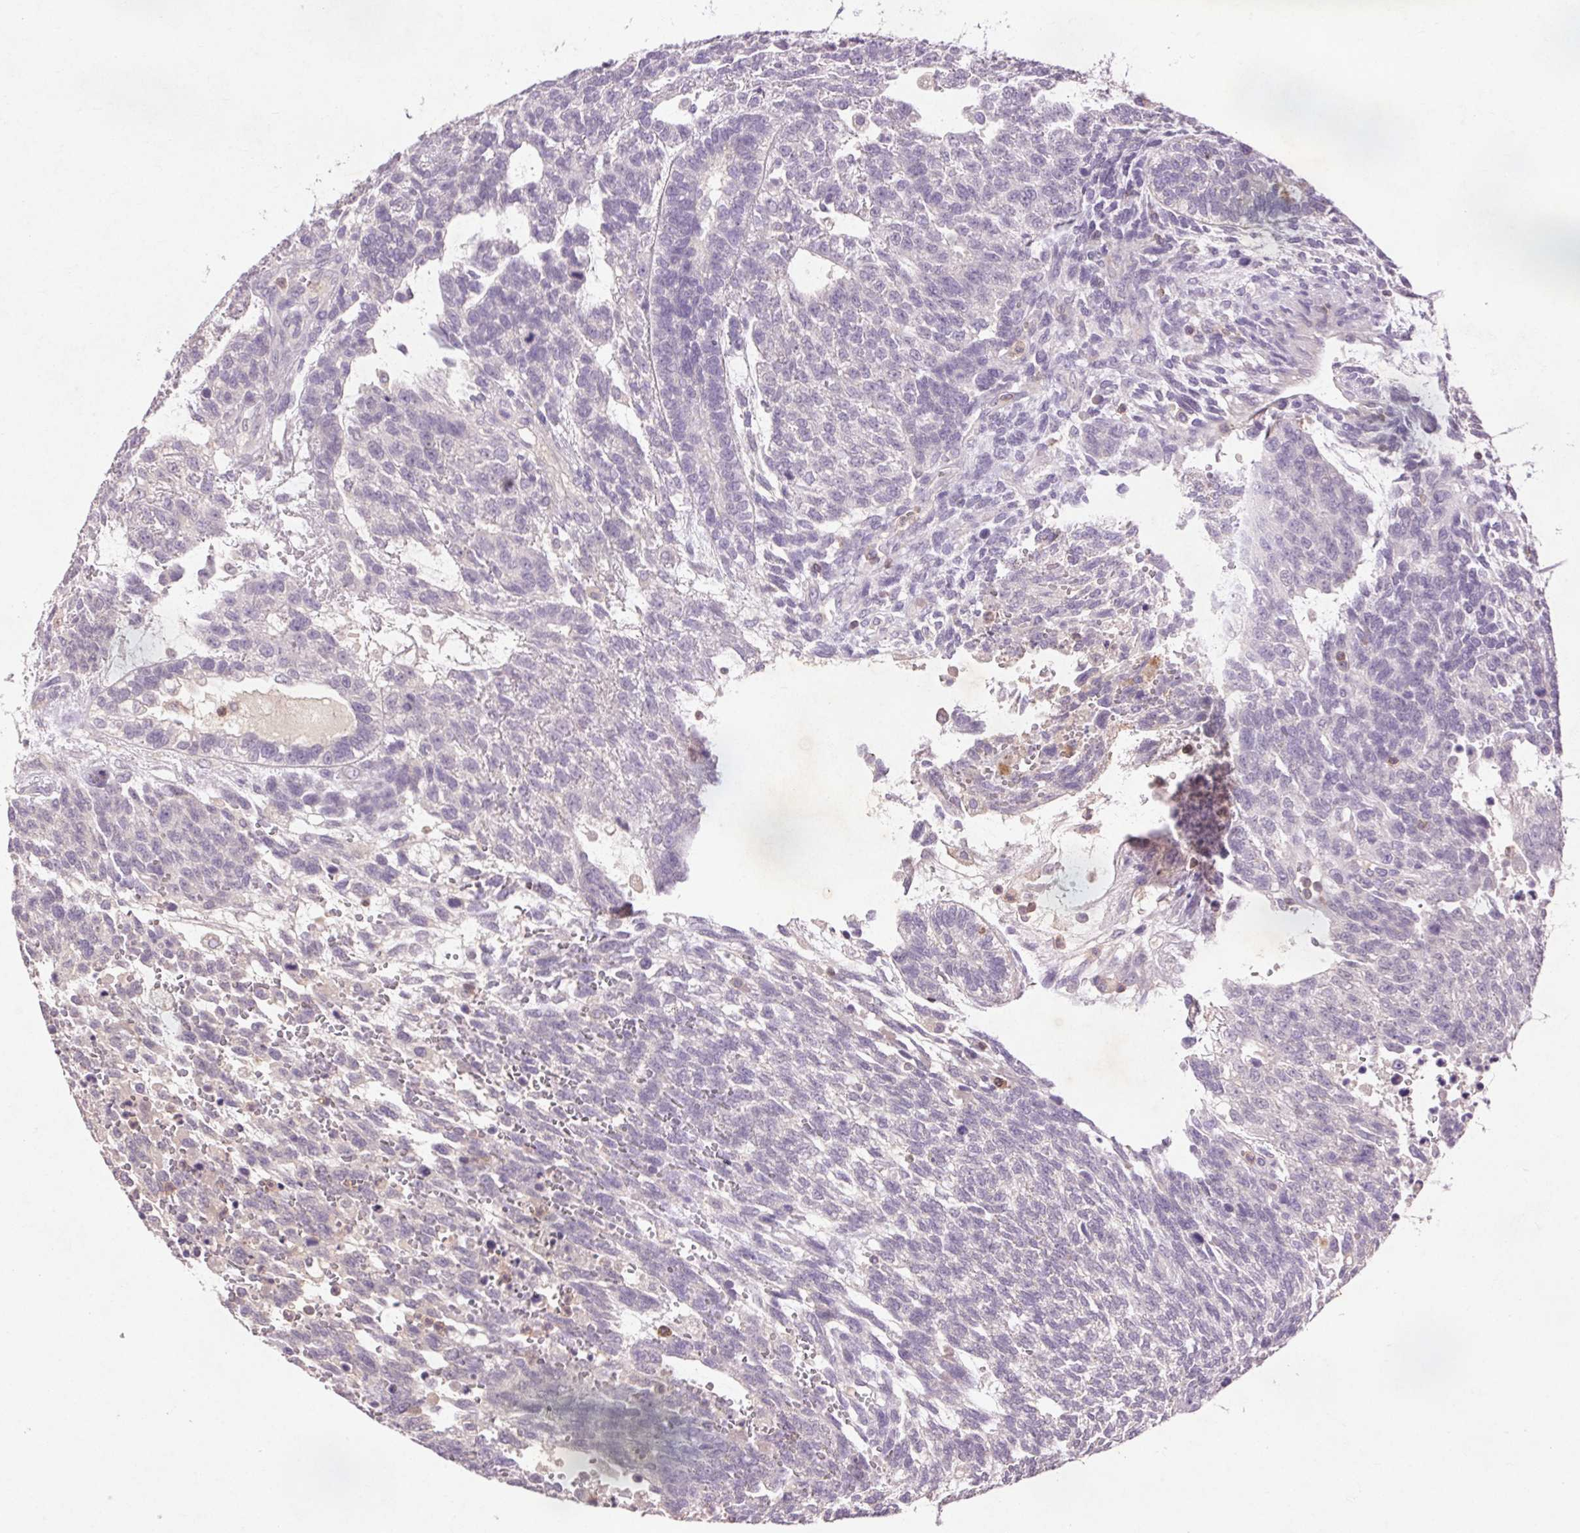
{"staining": {"intensity": "negative", "quantity": "none", "location": "none"}, "tissue": "testis cancer", "cell_type": "Tumor cells", "image_type": "cancer", "snomed": [{"axis": "morphology", "description": "Carcinoma, Embryonal, NOS"}, {"axis": "topography", "description": "Testis"}], "caption": "Human embryonal carcinoma (testis) stained for a protein using IHC shows no positivity in tumor cells.", "gene": "FNDC7", "patient": {"sex": "male", "age": 23}}